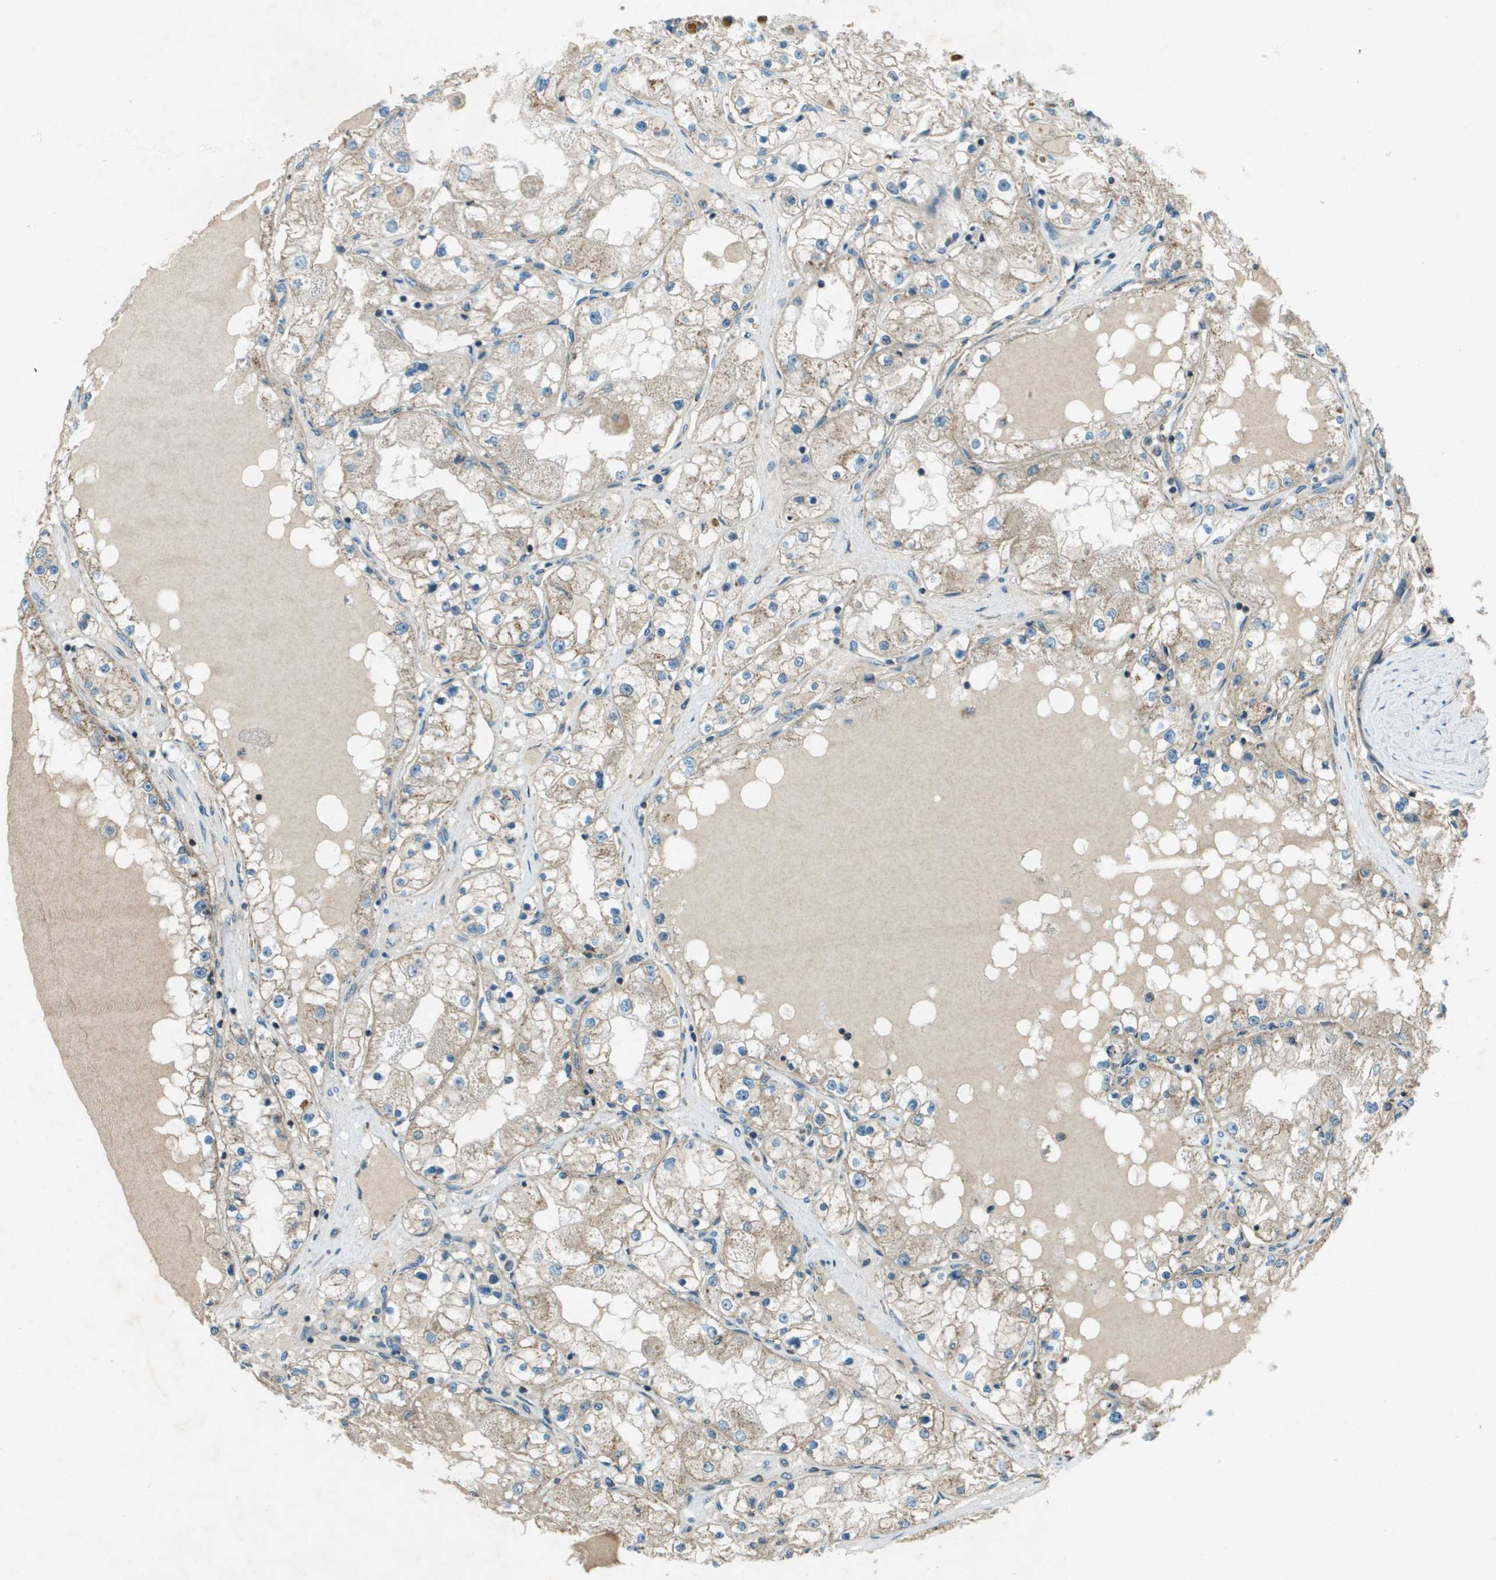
{"staining": {"intensity": "weak", "quantity": ">75%", "location": "cytoplasmic/membranous"}, "tissue": "renal cancer", "cell_type": "Tumor cells", "image_type": "cancer", "snomed": [{"axis": "morphology", "description": "Adenocarcinoma, NOS"}, {"axis": "topography", "description": "Kidney"}], "caption": "Renal cancer (adenocarcinoma) stained with a brown dye demonstrates weak cytoplasmic/membranous positive staining in approximately >75% of tumor cells.", "gene": "MIGA1", "patient": {"sex": "male", "age": 68}}